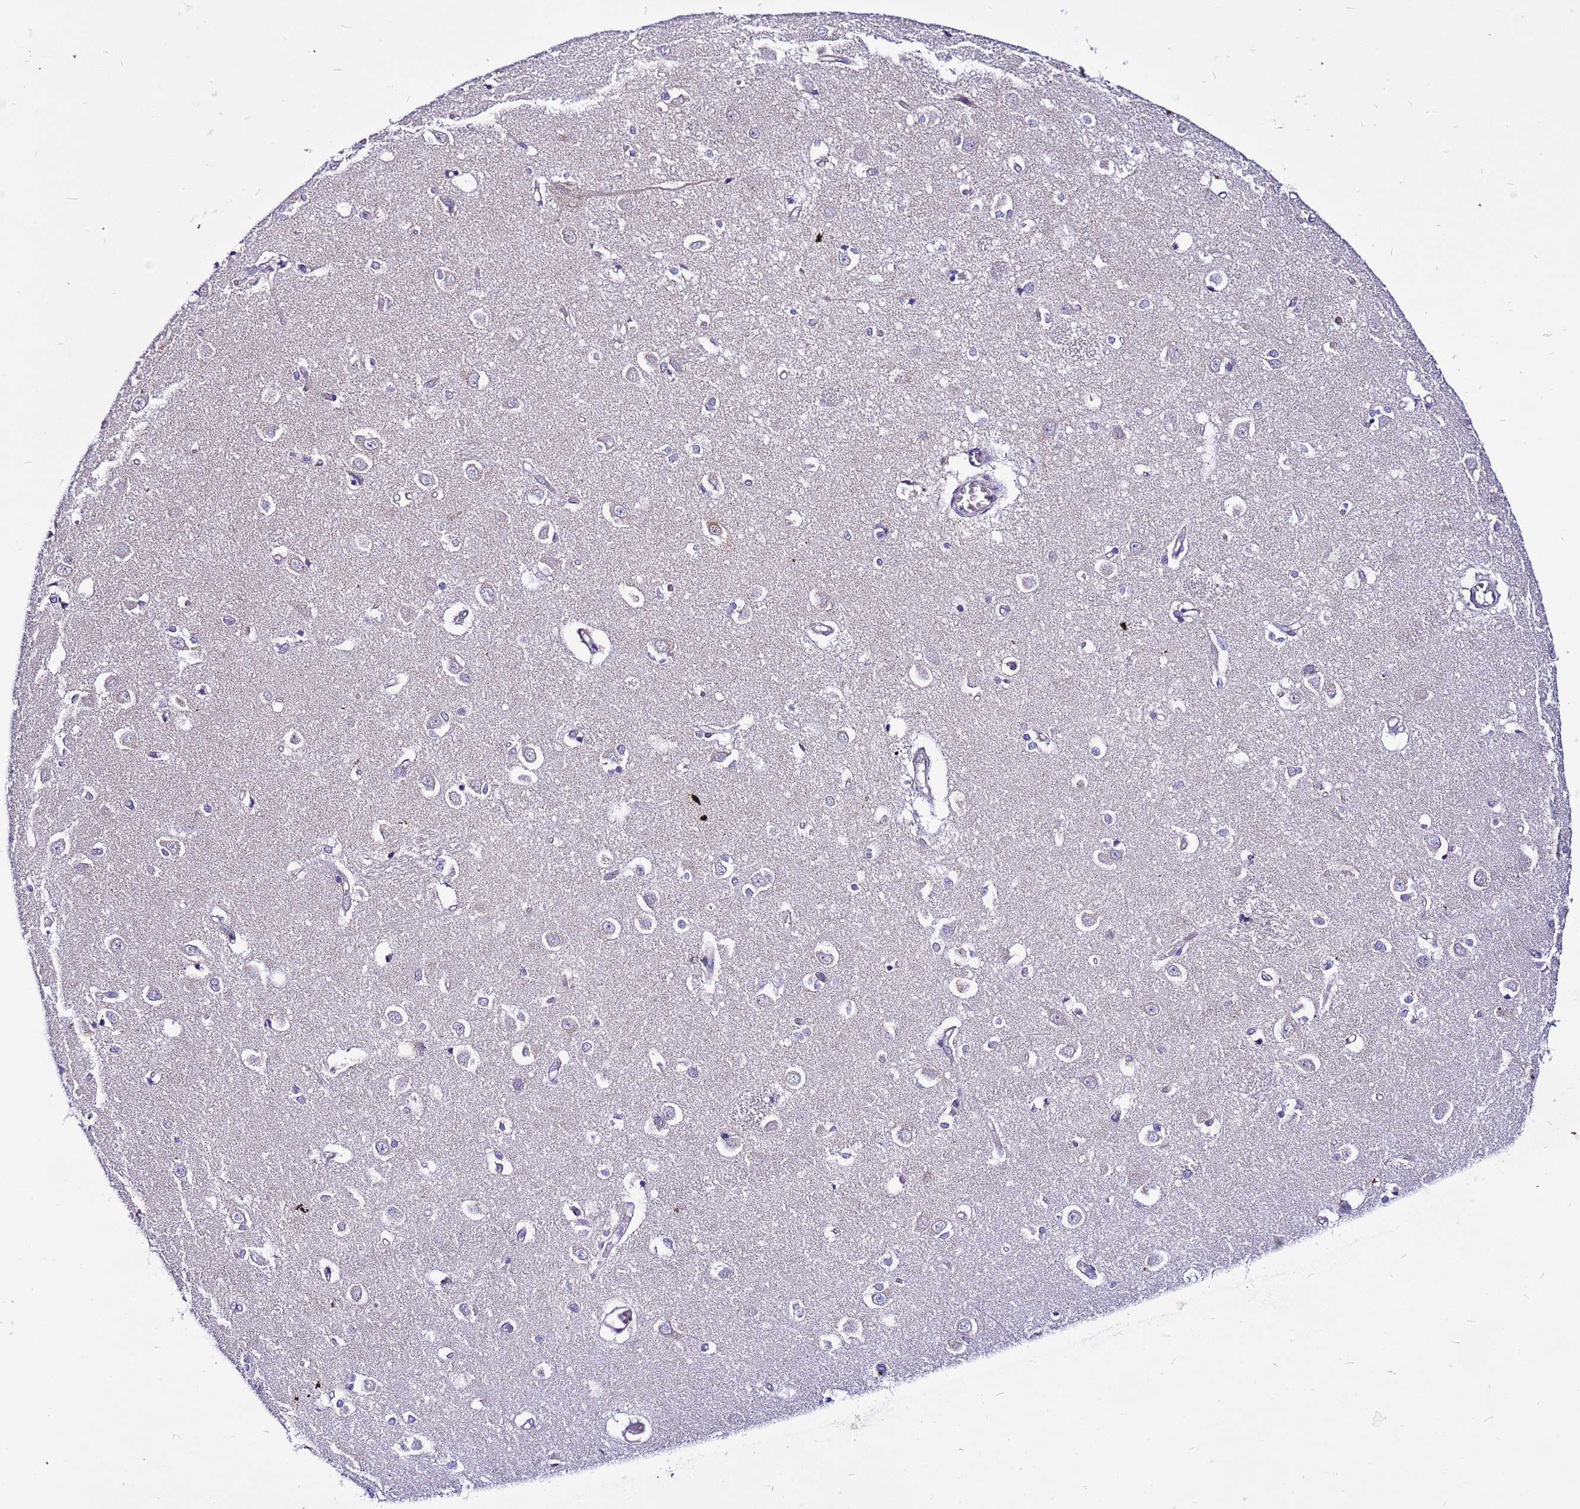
{"staining": {"intensity": "negative", "quantity": "none", "location": "none"}, "tissue": "caudate", "cell_type": "Glial cells", "image_type": "normal", "snomed": [{"axis": "morphology", "description": "Normal tissue, NOS"}, {"axis": "topography", "description": "Lateral ventricle wall"}], "caption": "IHC micrograph of unremarkable caudate: human caudate stained with DAB shows no significant protein expression in glial cells. Brightfield microscopy of immunohistochemistry stained with DAB (3,3'-diaminobenzidine) (brown) and hematoxylin (blue), captured at high magnification.", "gene": "PKD1", "patient": {"sex": "male", "age": 37}}